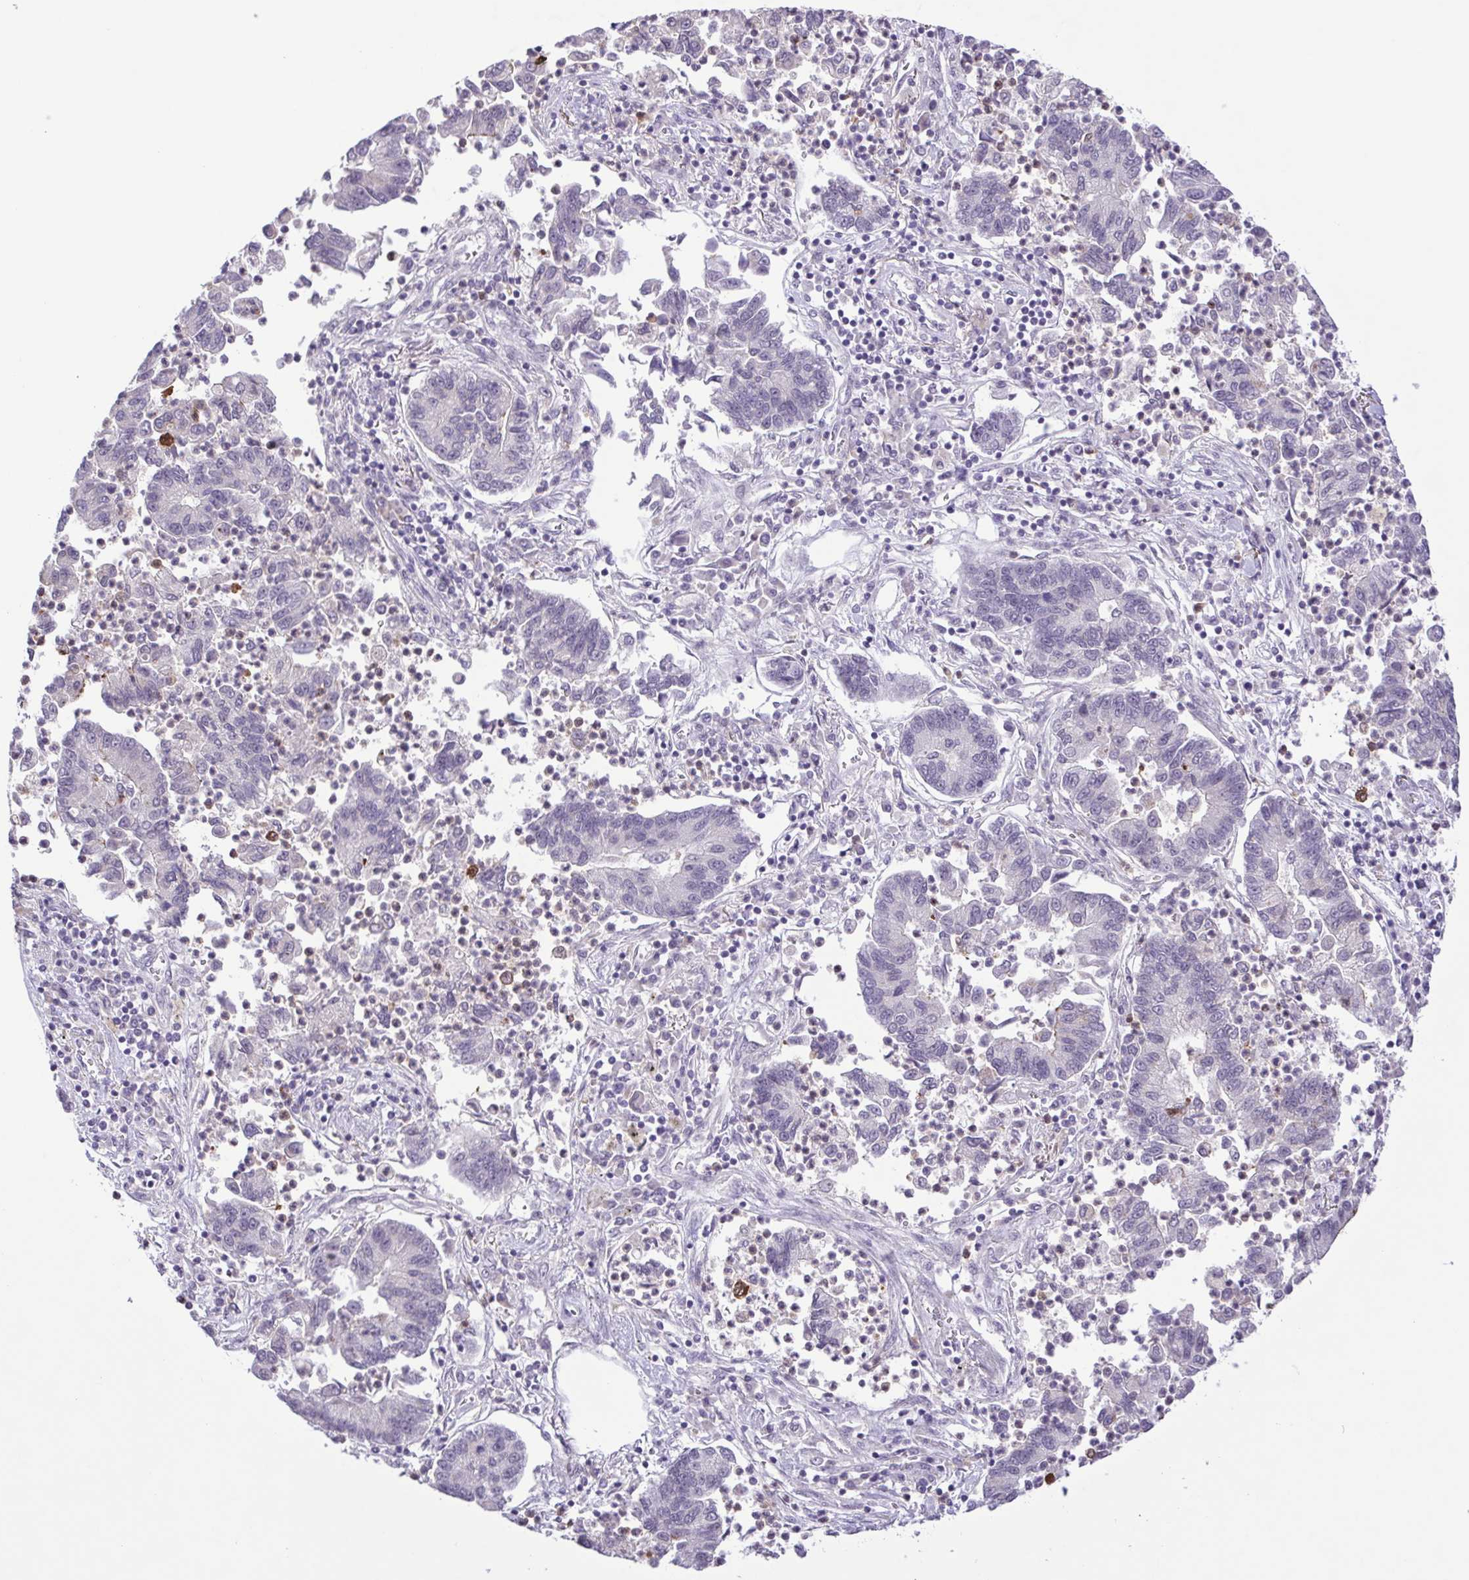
{"staining": {"intensity": "negative", "quantity": "none", "location": "none"}, "tissue": "lung cancer", "cell_type": "Tumor cells", "image_type": "cancer", "snomed": [{"axis": "morphology", "description": "Adenocarcinoma, NOS"}, {"axis": "topography", "description": "Lung"}], "caption": "This is an immunohistochemistry image of human adenocarcinoma (lung). There is no expression in tumor cells.", "gene": "IL1RN", "patient": {"sex": "female", "age": 57}}